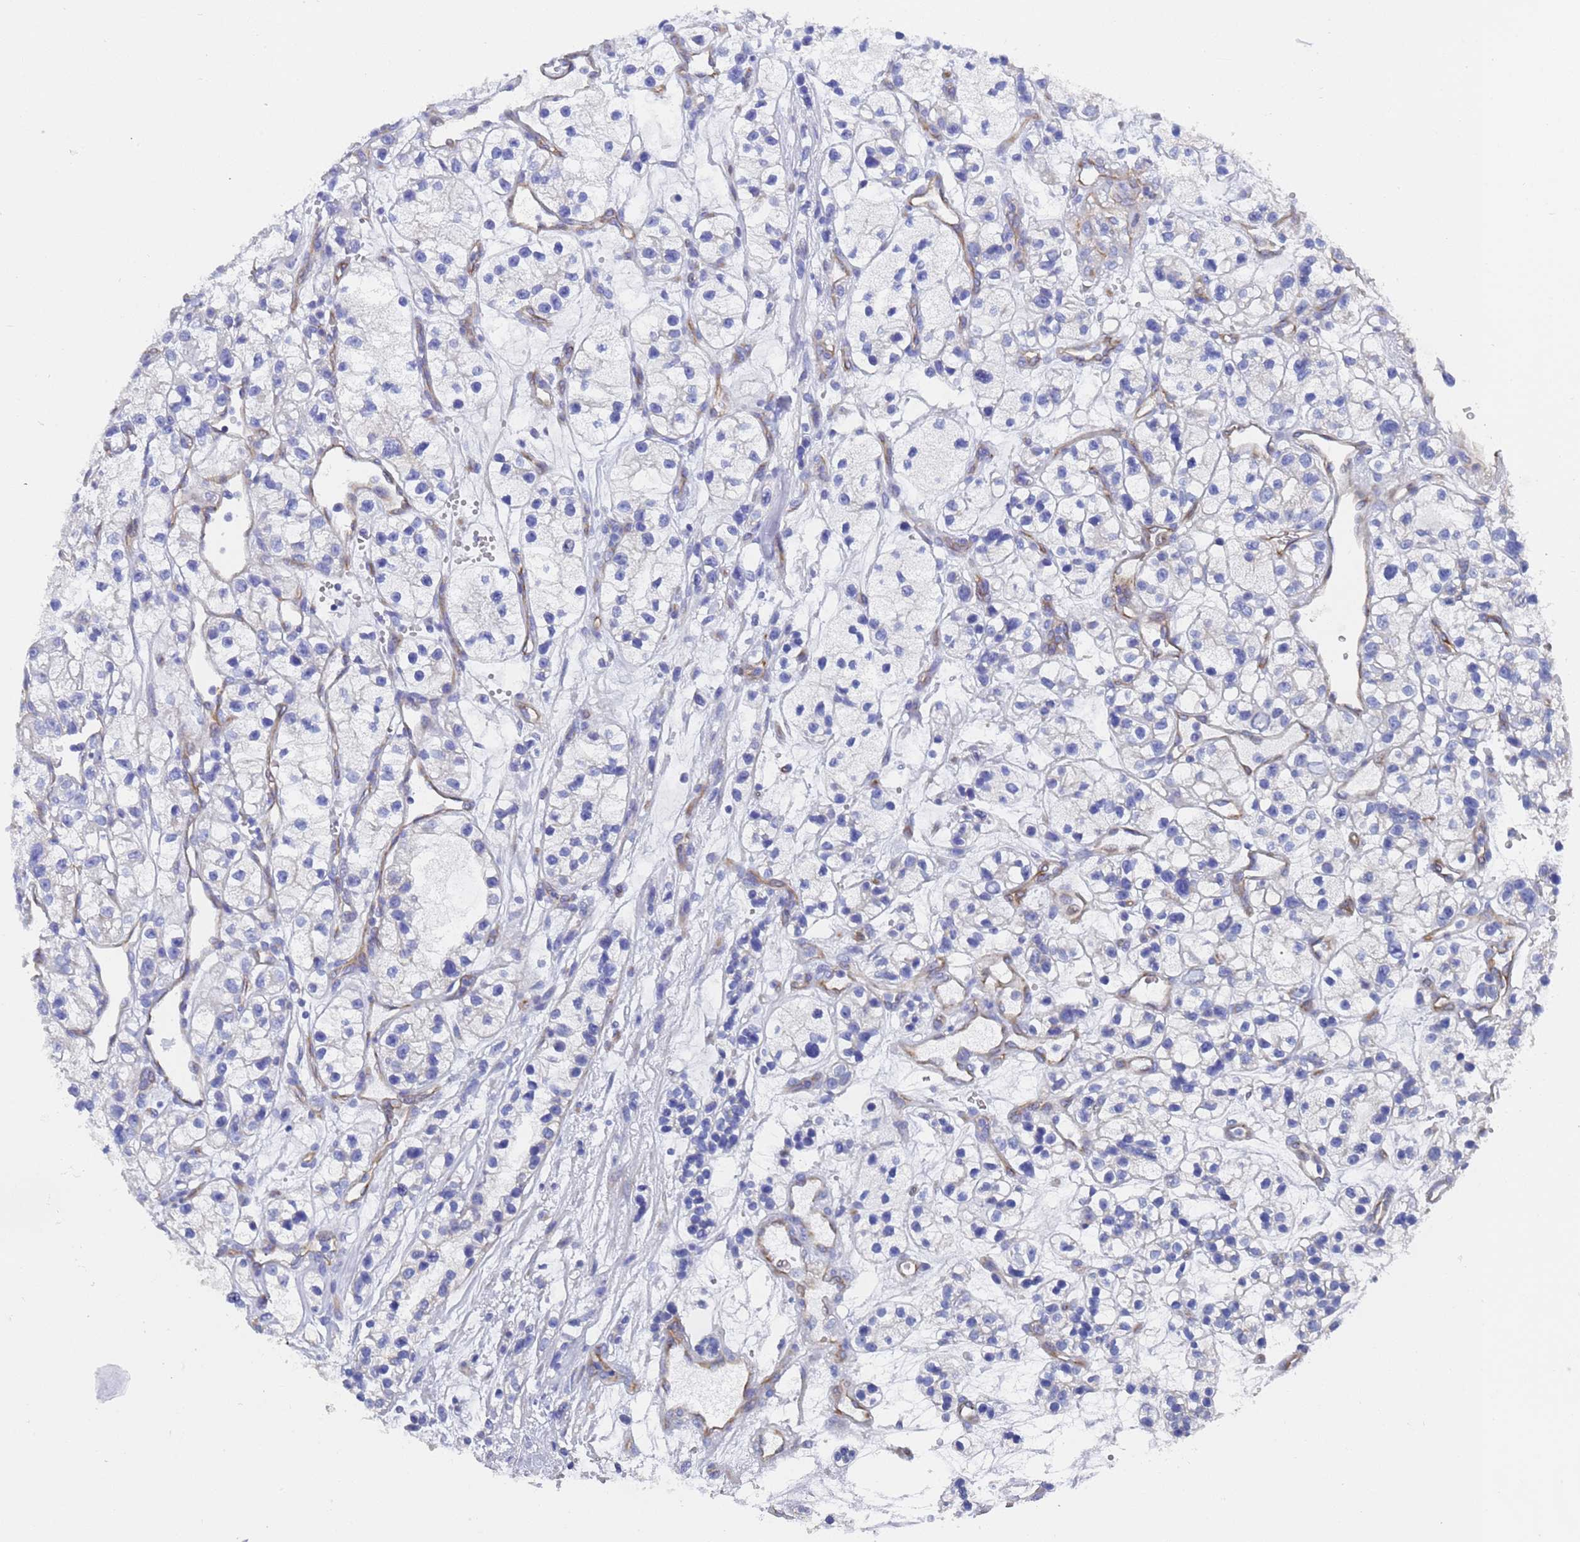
{"staining": {"intensity": "negative", "quantity": "none", "location": "none"}, "tissue": "renal cancer", "cell_type": "Tumor cells", "image_type": "cancer", "snomed": [{"axis": "morphology", "description": "Adenocarcinoma, NOS"}, {"axis": "topography", "description": "Kidney"}], "caption": "The IHC photomicrograph has no significant positivity in tumor cells of renal cancer (adenocarcinoma) tissue. Nuclei are stained in blue.", "gene": "TUBB1", "patient": {"sex": "female", "age": 57}}